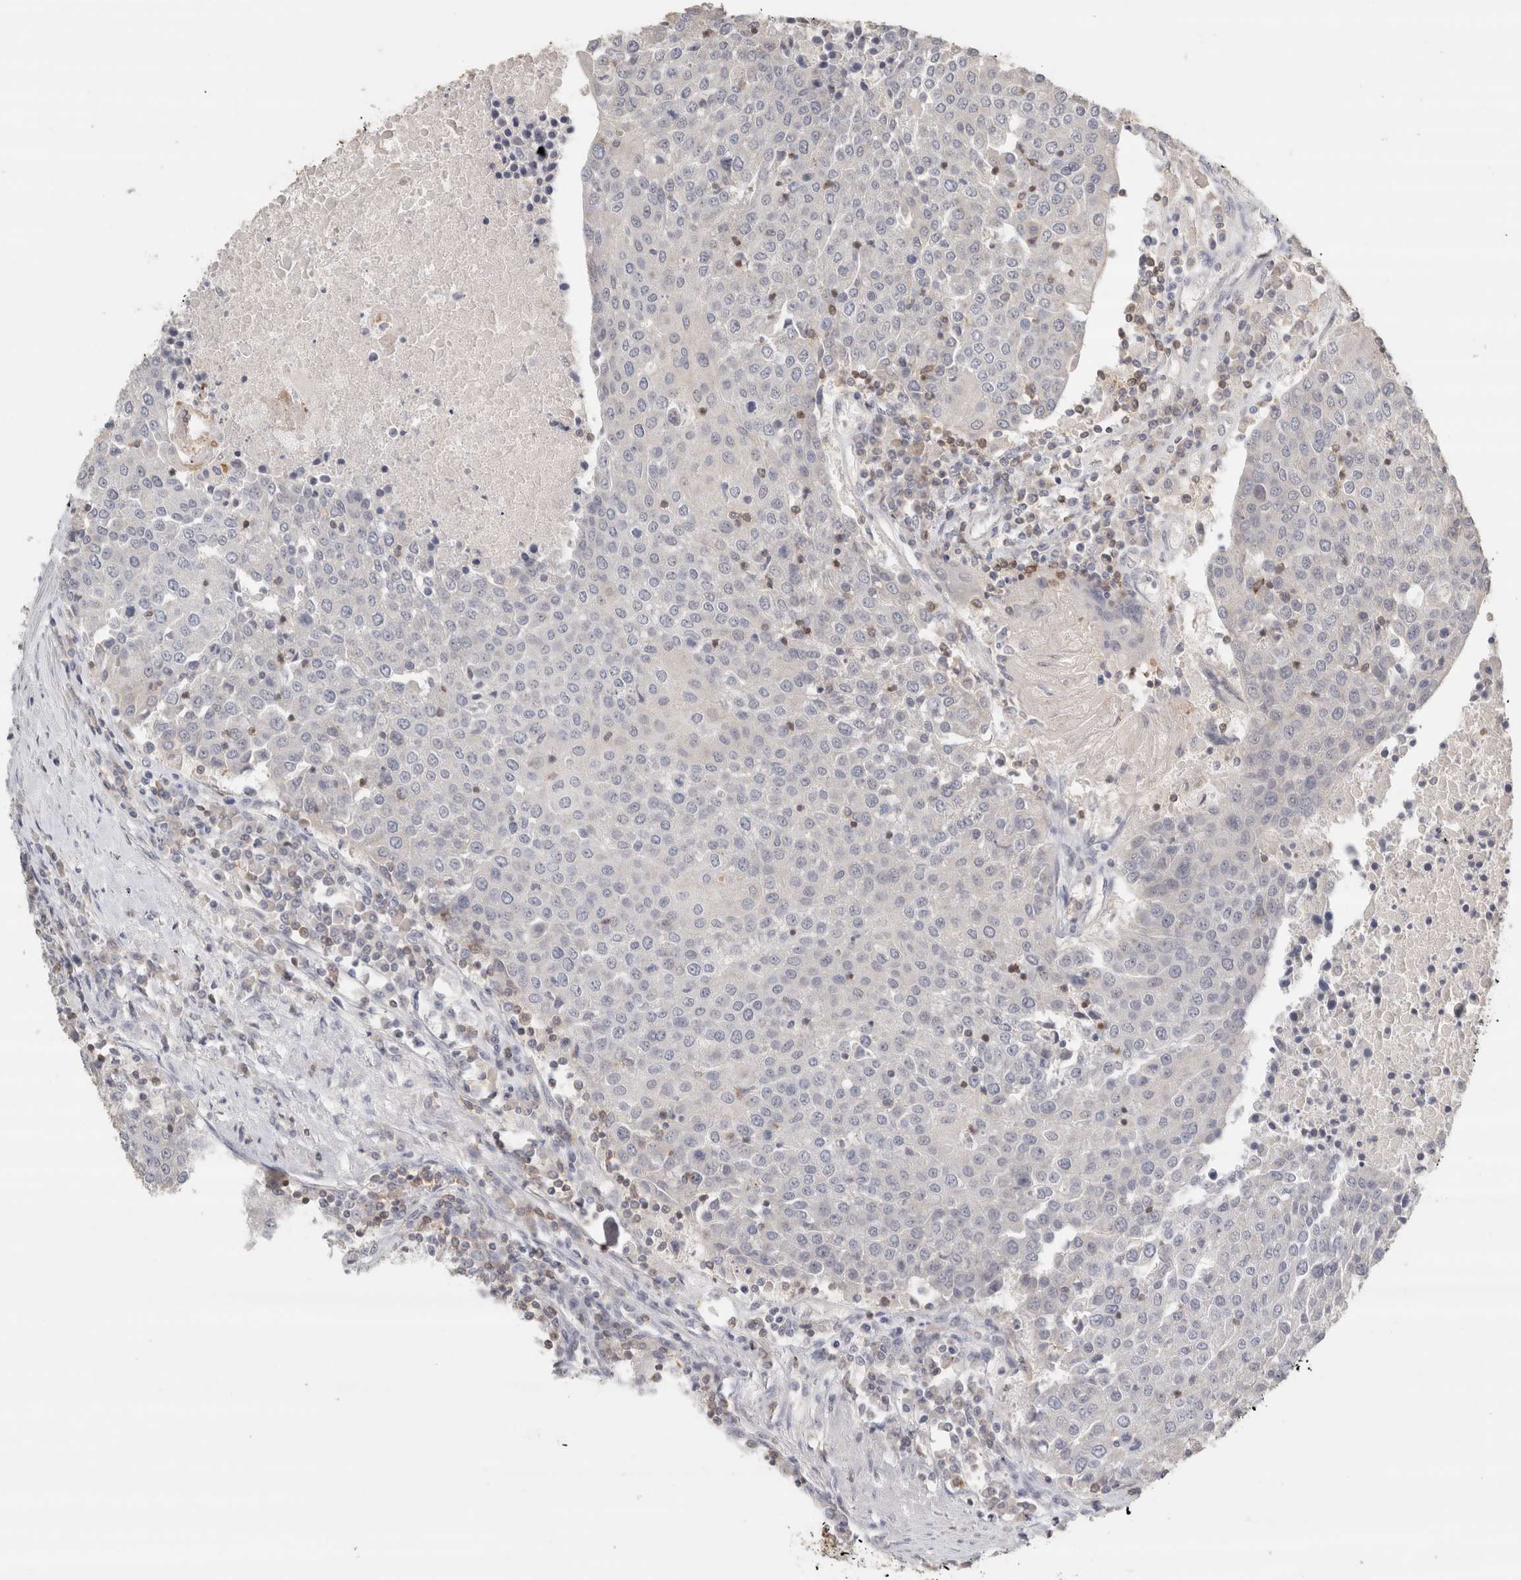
{"staining": {"intensity": "negative", "quantity": "none", "location": "none"}, "tissue": "urothelial cancer", "cell_type": "Tumor cells", "image_type": "cancer", "snomed": [{"axis": "morphology", "description": "Urothelial carcinoma, High grade"}, {"axis": "topography", "description": "Urinary bladder"}], "caption": "A histopathology image of human urothelial carcinoma (high-grade) is negative for staining in tumor cells. (DAB (3,3'-diaminobenzidine) immunohistochemistry (IHC), high magnification).", "gene": "TRAT1", "patient": {"sex": "female", "age": 85}}